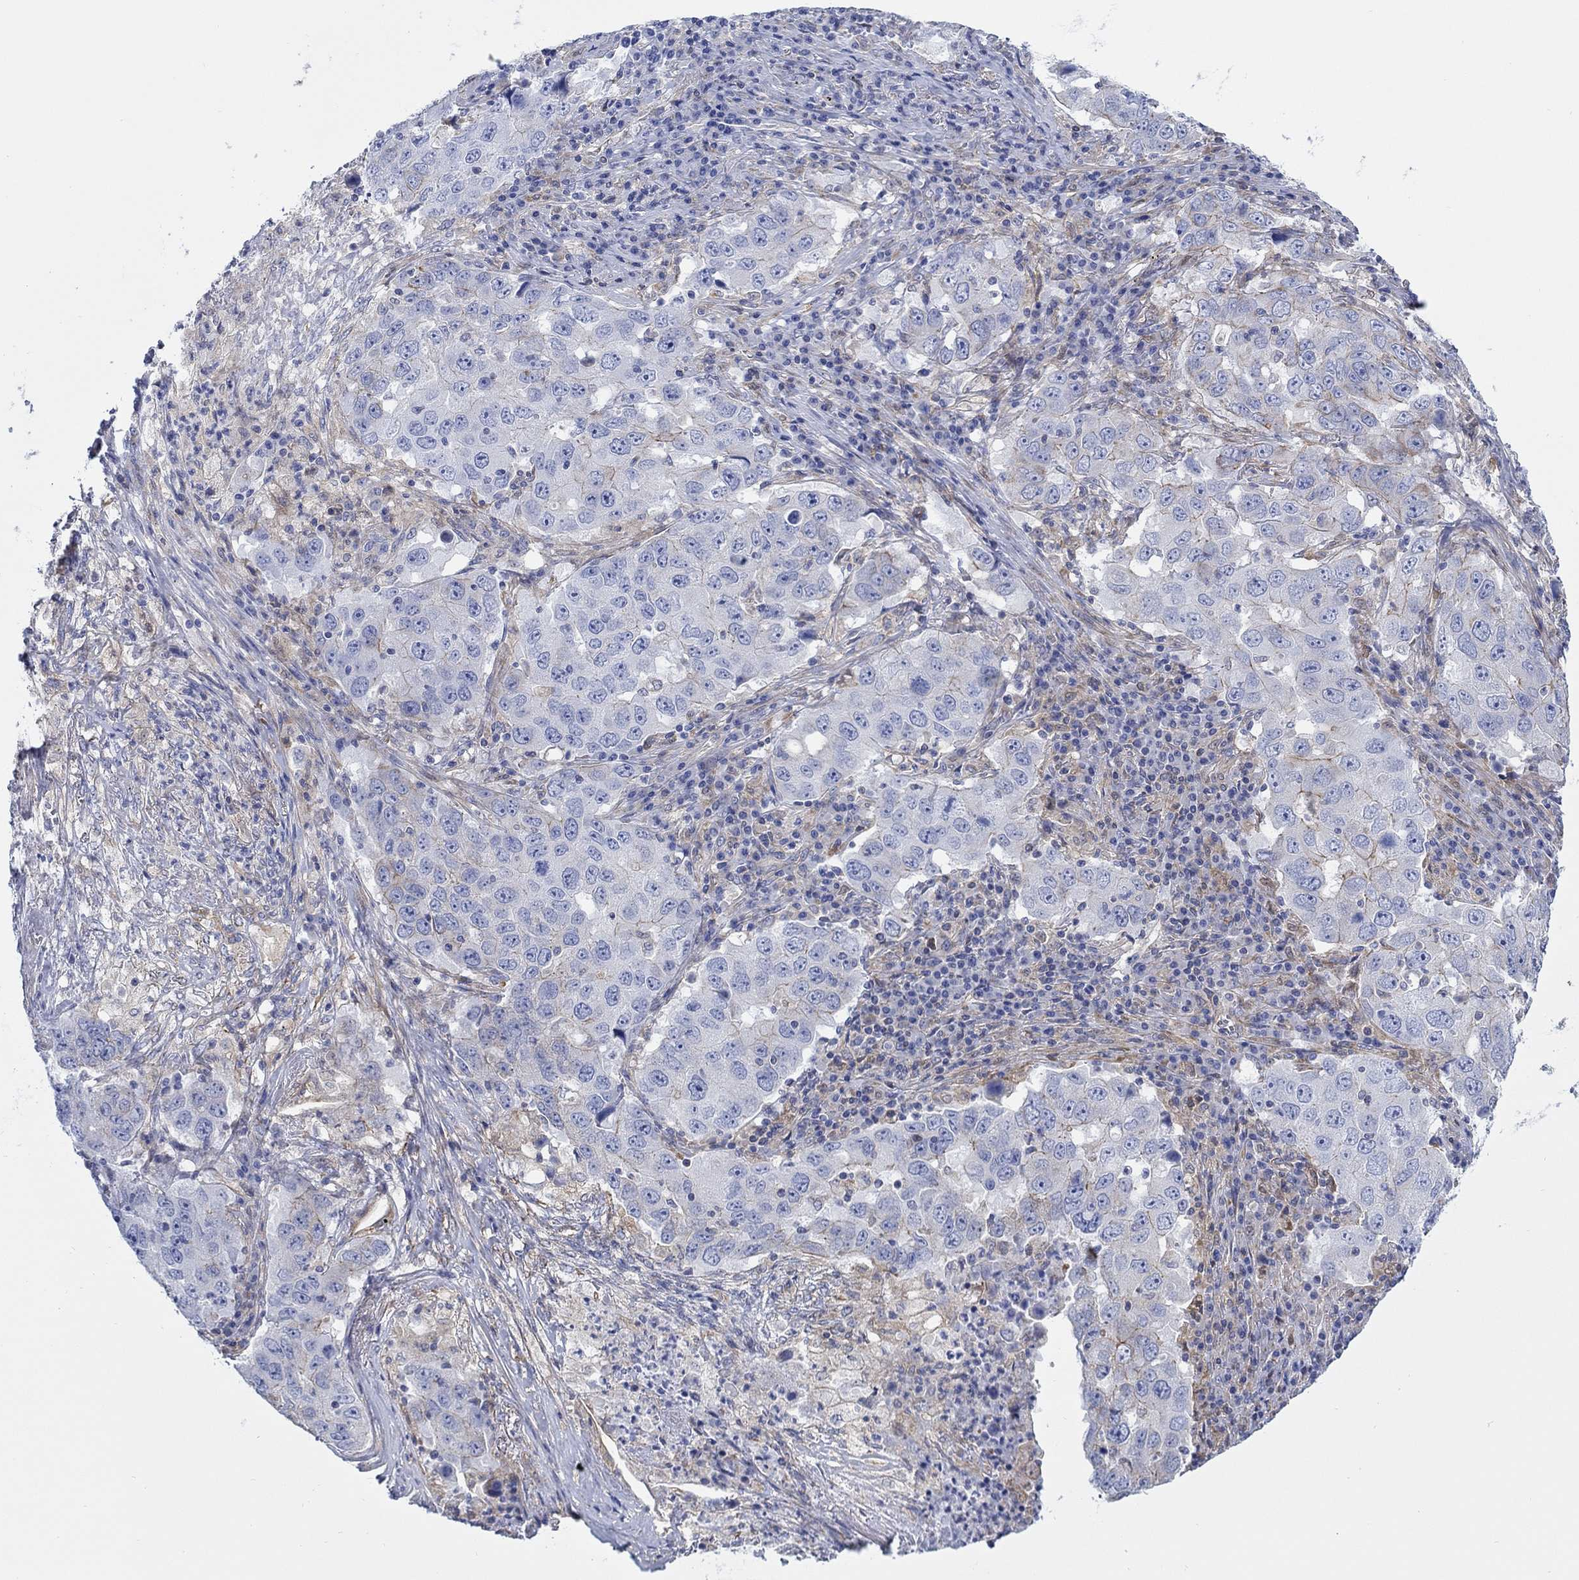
{"staining": {"intensity": "negative", "quantity": "none", "location": "none"}, "tissue": "lung cancer", "cell_type": "Tumor cells", "image_type": "cancer", "snomed": [{"axis": "morphology", "description": "Adenocarcinoma, NOS"}, {"axis": "topography", "description": "Lung"}], "caption": "Lung cancer (adenocarcinoma) was stained to show a protein in brown. There is no significant expression in tumor cells.", "gene": "FMN1", "patient": {"sex": "male", "age": 73}}